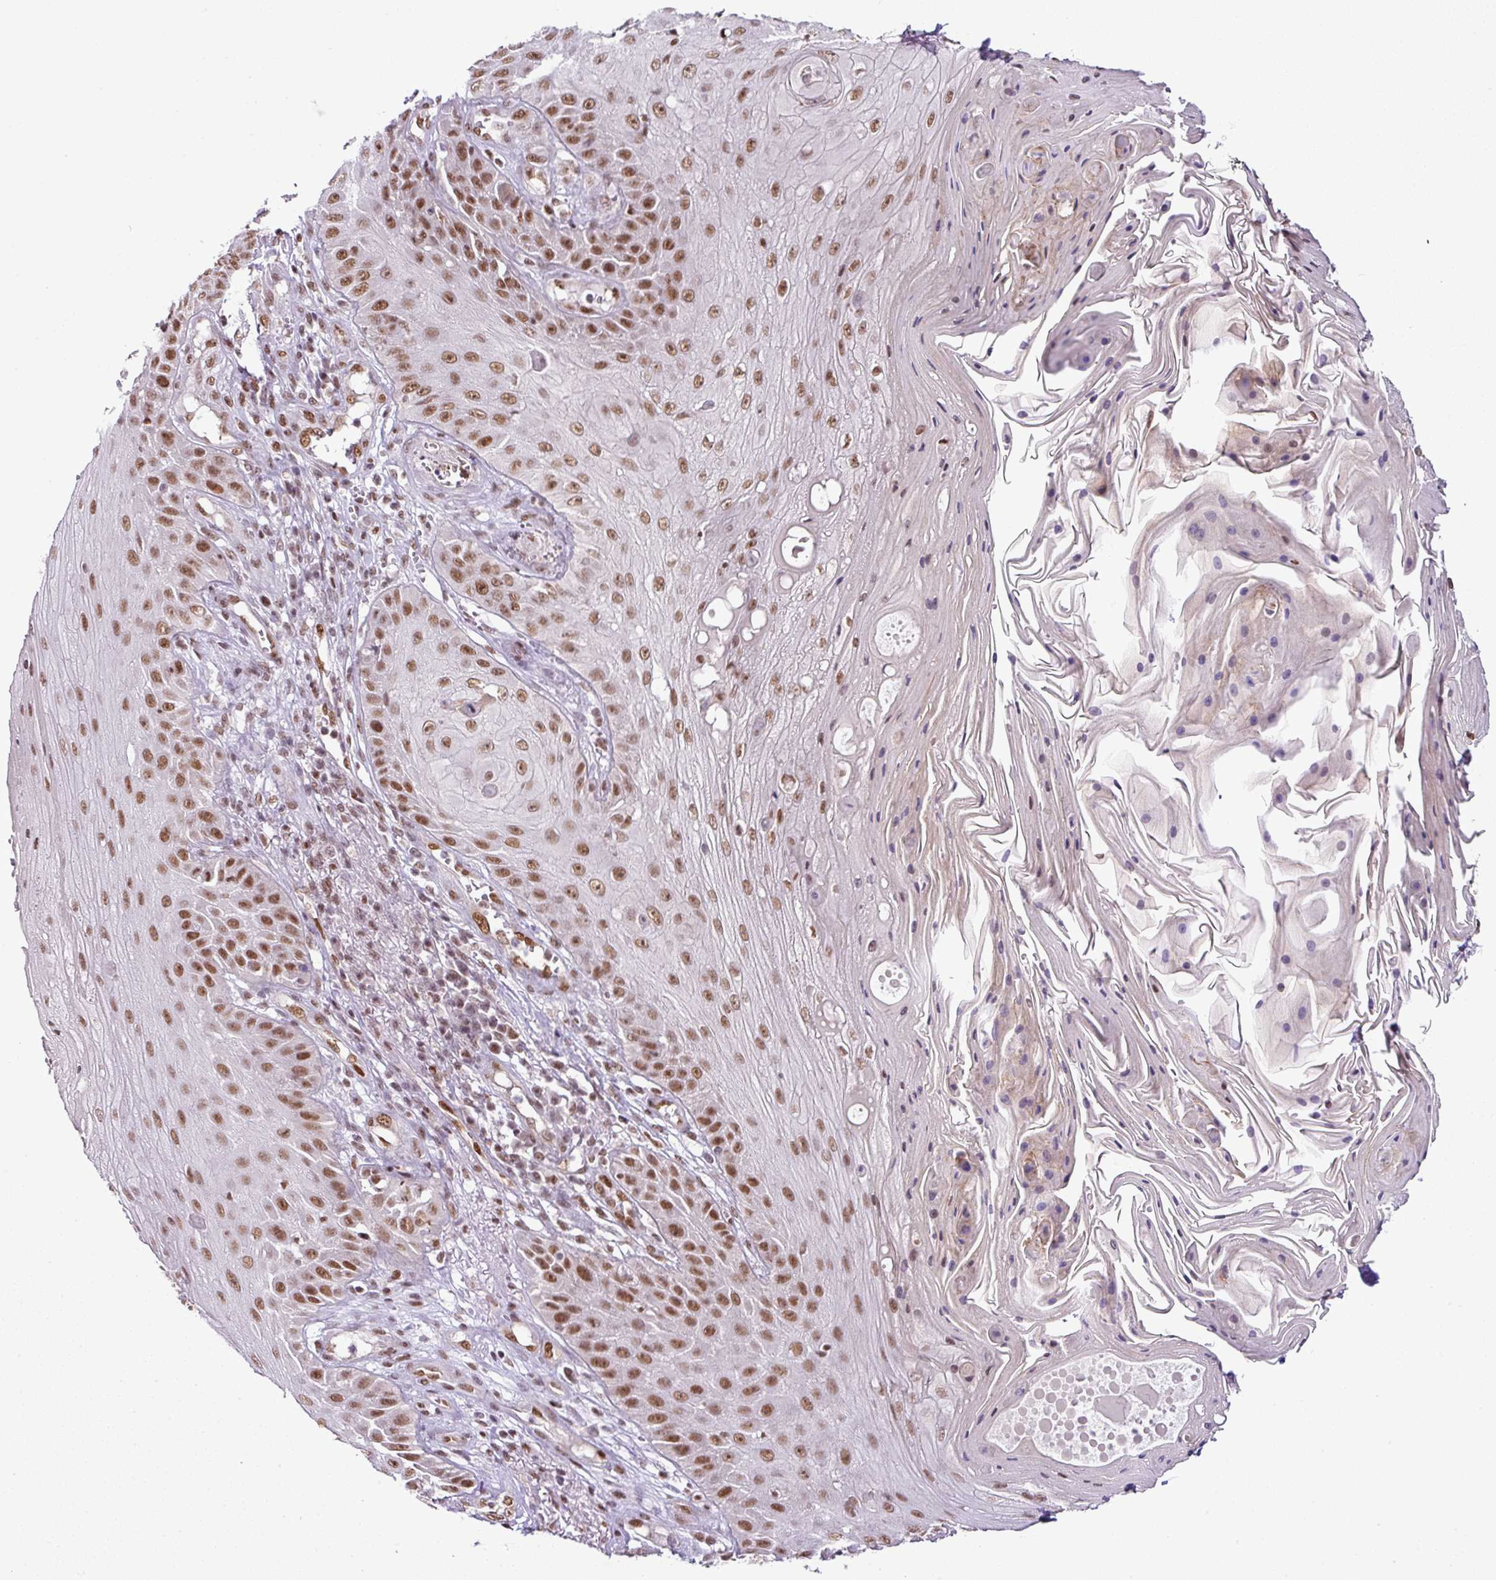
{"staining": {"intensity": "moderate", "quantity": ">75%", "location": "nuclear"}, "tissue": "skin cancer", "cell_type": "Tumor cells", "image_type": "cancer", "snomed": [{"axis": "morphology", "description": "Squamous cell carcinoma, NOS"}, {"axis": "topography", "description": "Skin"}], "caption": "Approximately >75% of tumor cells in human skin cancer (squamous cell carcinoma) exhibit moderate nuclear protein staining as visualized by brown immunohistochemical staining.", "gene": "PGAP4", "patient": {"sex": "male", "age": 70}}